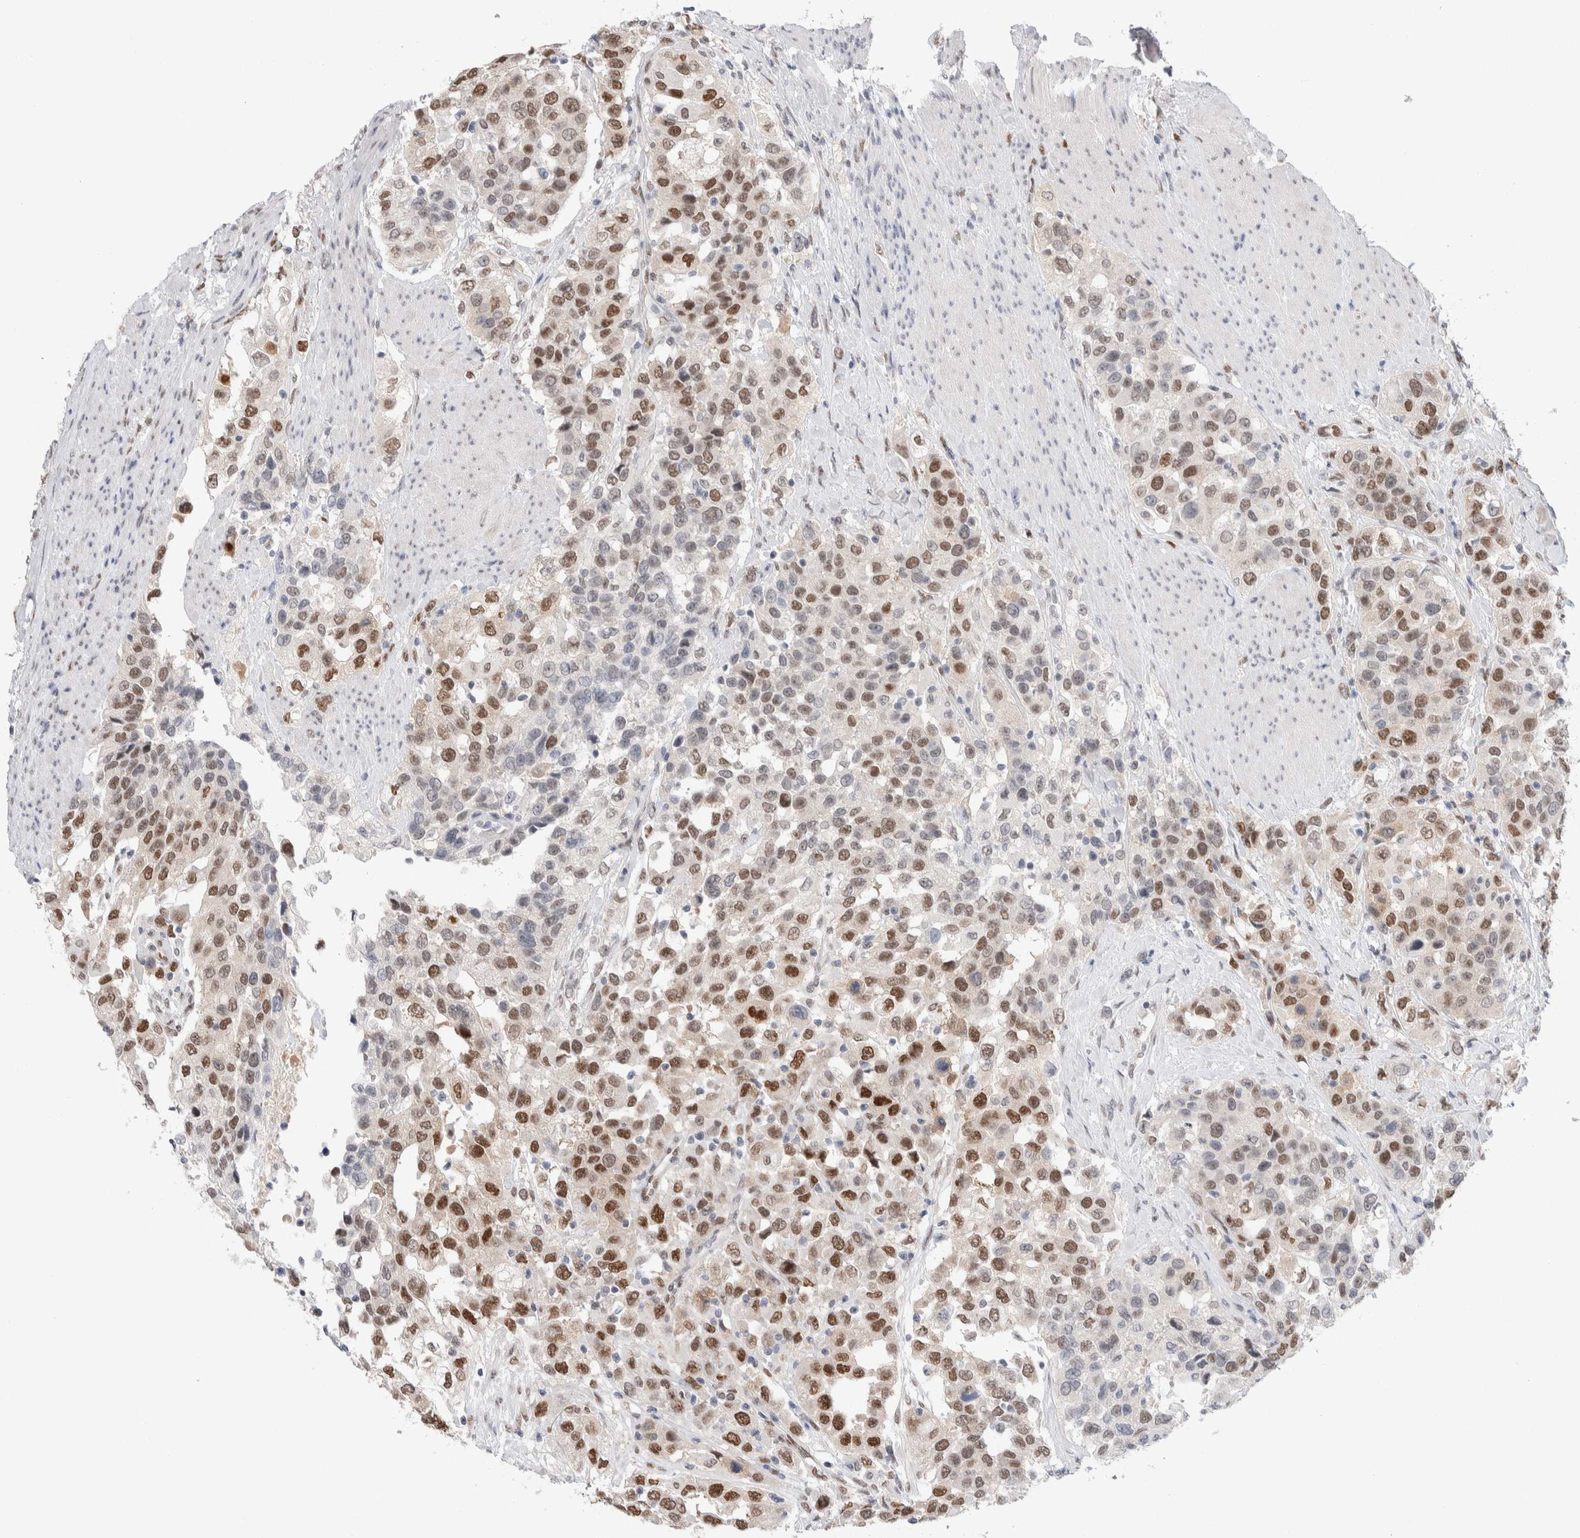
{"staining": {"intensity": "strong", "quantity": "25%-75%", "location": "nuclear"}, "tissue": "urothelial cancer", "cell_type": "Tumor cells", "image_type": "cancer", "snomed": [{"axis": "morphology", "description": "Urothelial carcinoma, High grade"}, {"axis": "topography", "description": "Urinary bladder"}], "caption": "Urothelial cancer stained for a protein (brown) demonstrates strong nuclear positive staining in approximately 25%-75% of tumor cells.", "gene": "PRMT1", "patient": {"sex": "female", "age": 80}}